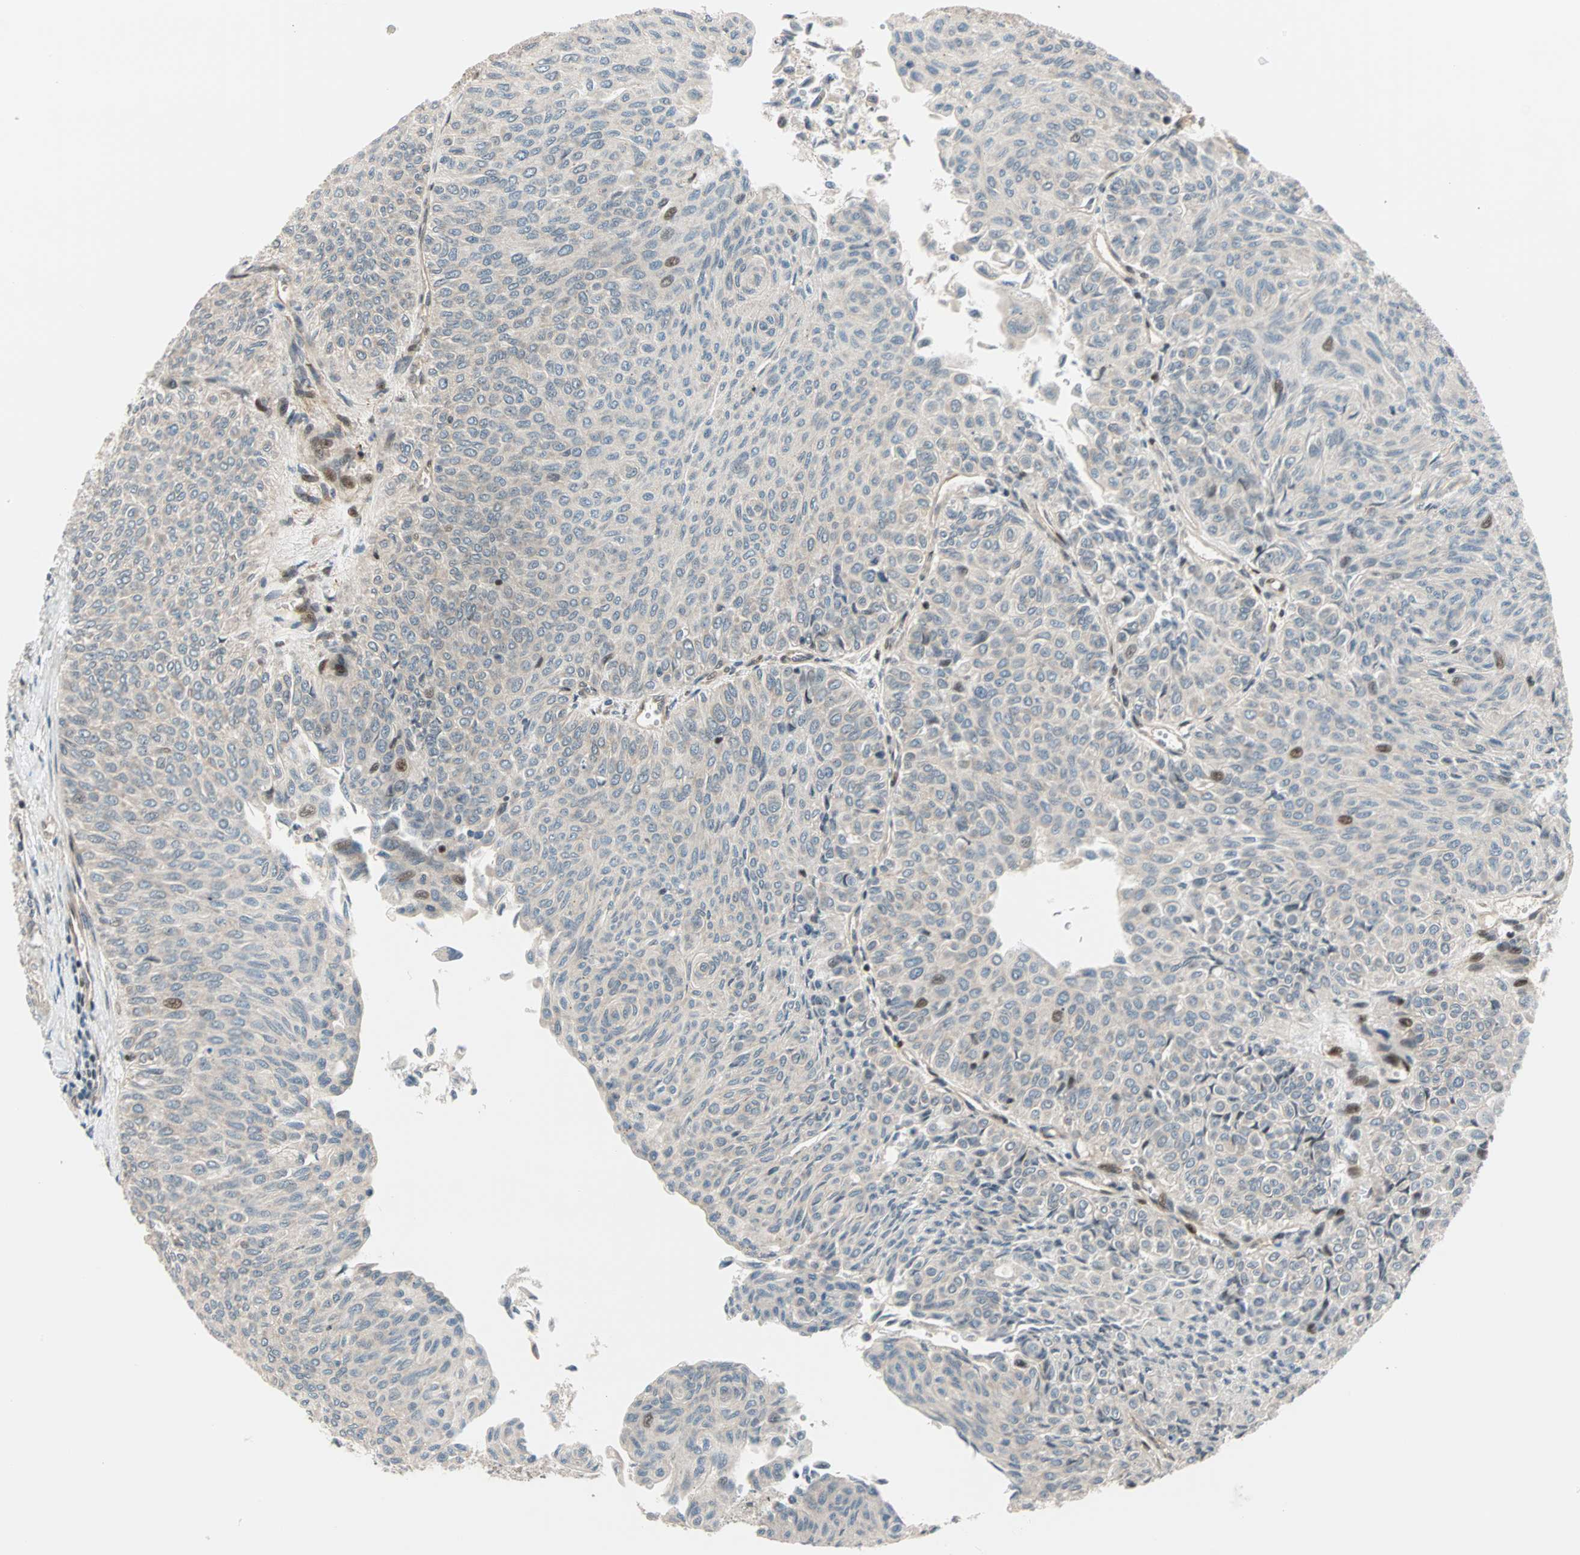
{"staining": {"intensity": "moderate", "quantity": "<25%", "location": "nuclear"}, "tissue": "urothelial cancer", "cell_type": "Tumor cells", "image_type": "cancer", "snomed": [{"axis": "morphology", "description": "Urothelial carcinoma, Low grade"}, {"axis": "topography", "description": "Urinary bladder"}], "caption": "Immunohistochemistry (IHC) of urothelial cancer shows low levels of moderate nuclear expression in approximately <25% of tumor cells.", "gene": "HECW1", "patient": {"sex": "male", "age": 78}}